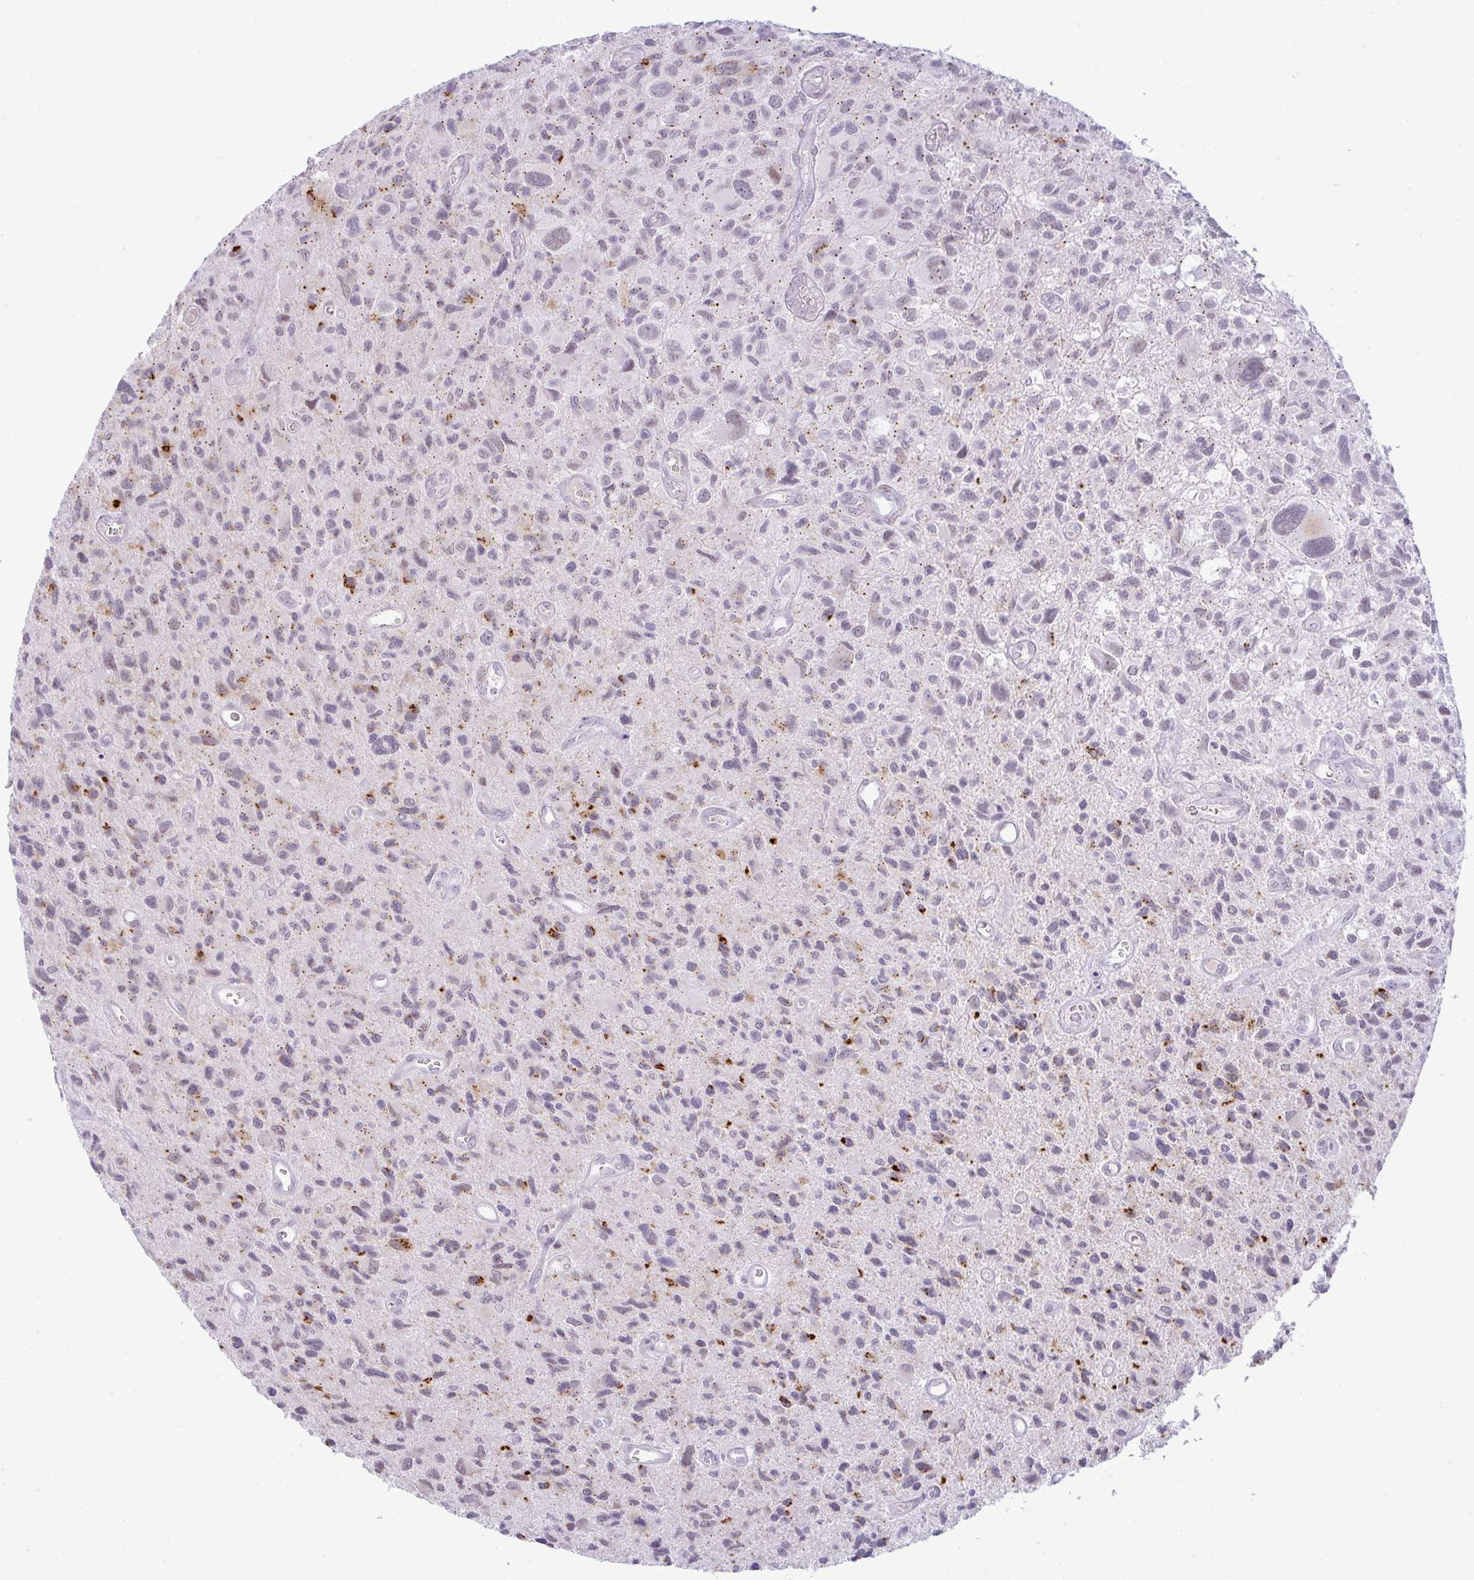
{"staining": {"intensity": "moderate", "quantity": "<25%", "location": "cytoplasmic/membranous"}, "tissue": "glioma", "cell_type": "Tumor cells", "image_type": "cancer", "snomed": [{"axis": "morphology", "description": "Glioma, malignant, High grade"}, {"axis": "topography", "description": "Brain"}], "caption": "This histopathology image reveals high-grade glioma (malignant) stained with immunohistochemistry to label a protein in brown. The cytoplasmic/membranous of tumor cells show moderate positivity for the protein. Nuclei are counter-stained blue.", "gene": "FAM177A1", "patient": {"sex": "male", "age": 76}}